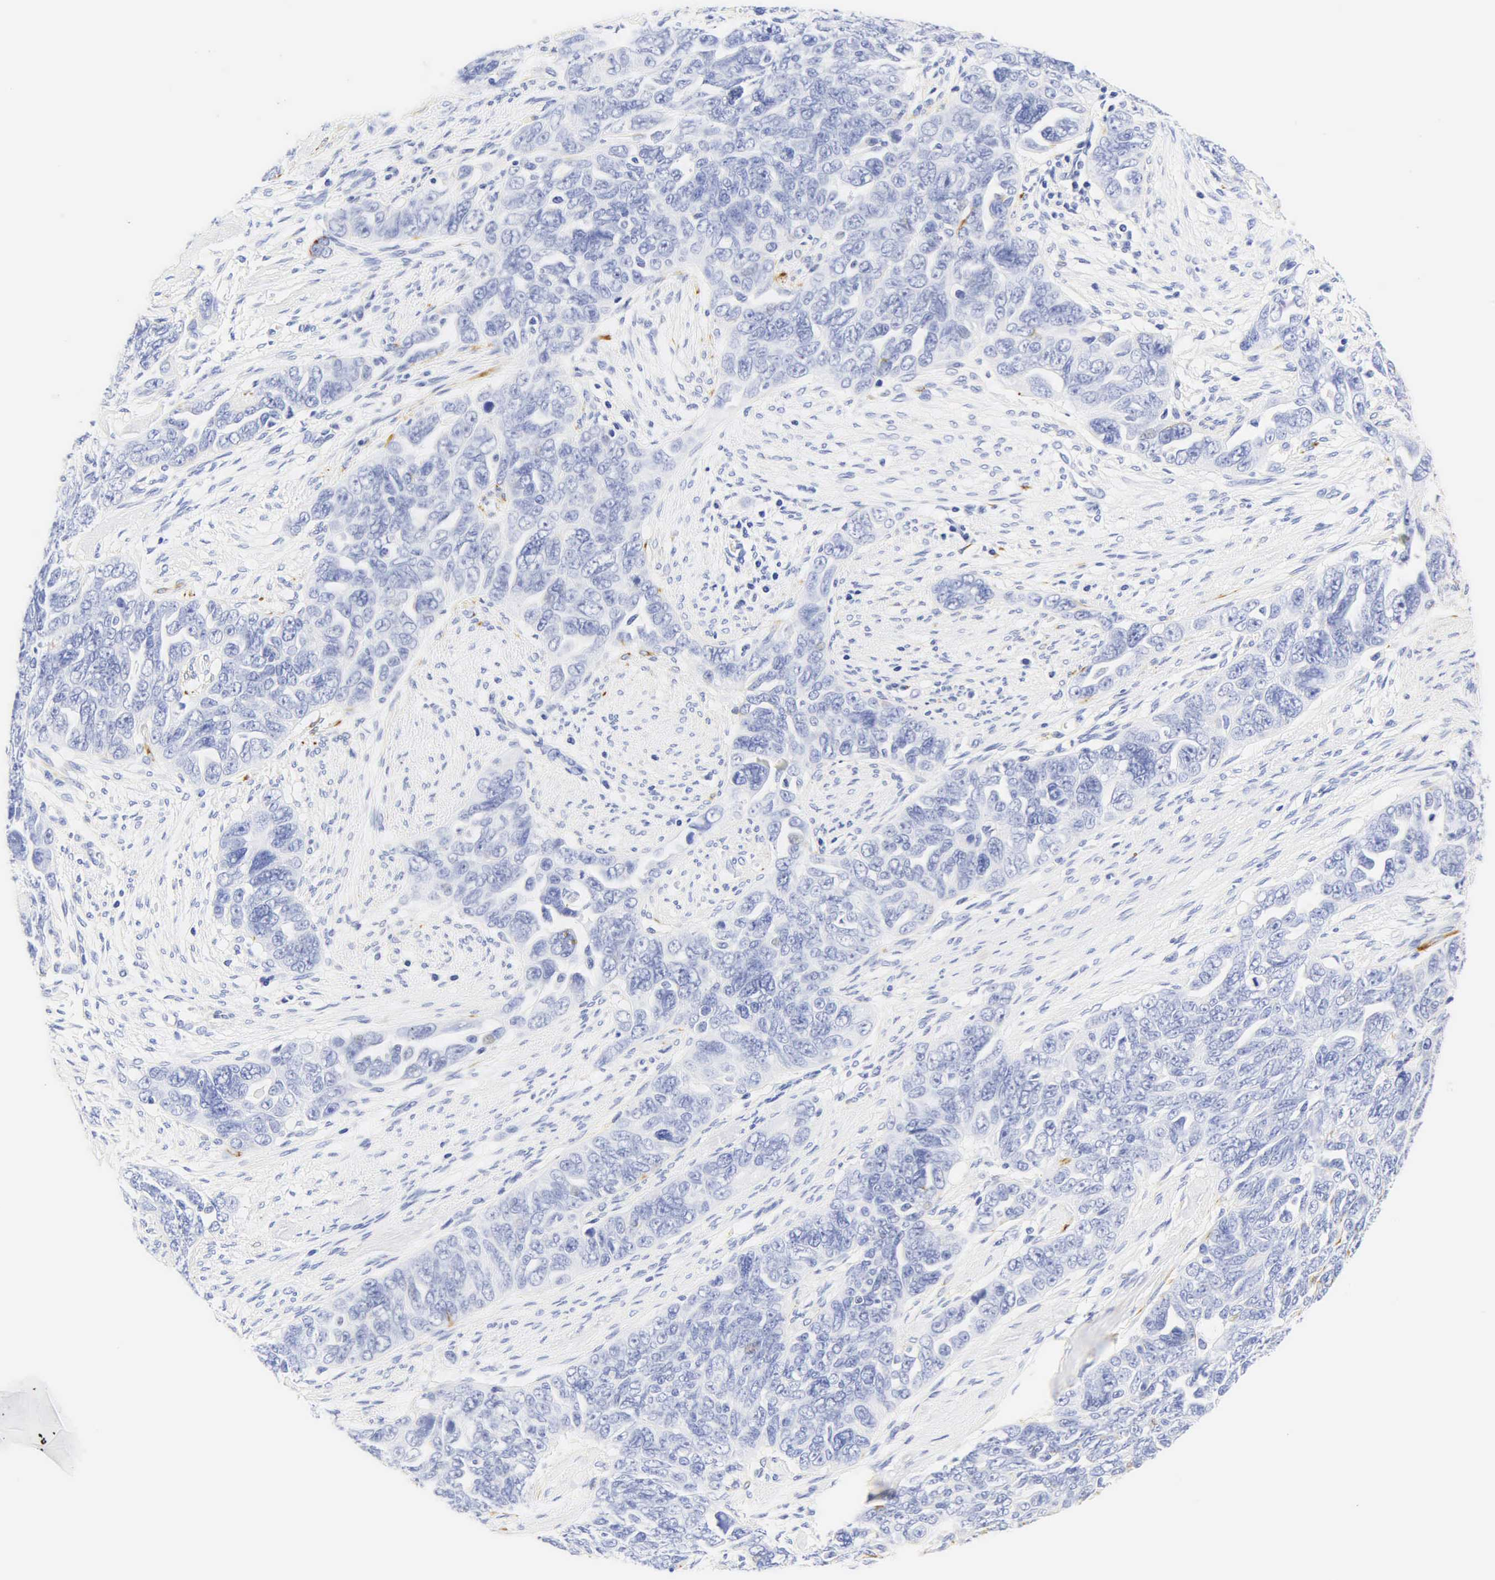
{"staining": {"intensity": "negative", "quantity": "none", "location": "none"}, "tissue": "ovarian cancer", "cell_type": "Tumor cells", "image_type": "cancer", "snomed": [{"axis": "morphology", "description": "Cystadenocarcinoma, serous, NOS"}, {"axis": "topography", "description": "Ovary"}], "caption": "Immunohistochemistry (IHC) of serous cystadenocarcinoma (ovarian) exhibits no positivity in tumor cells. Nuclei are stained in blue.", "gene": "DES", "patient": {"sex": "female", "age": 63}}